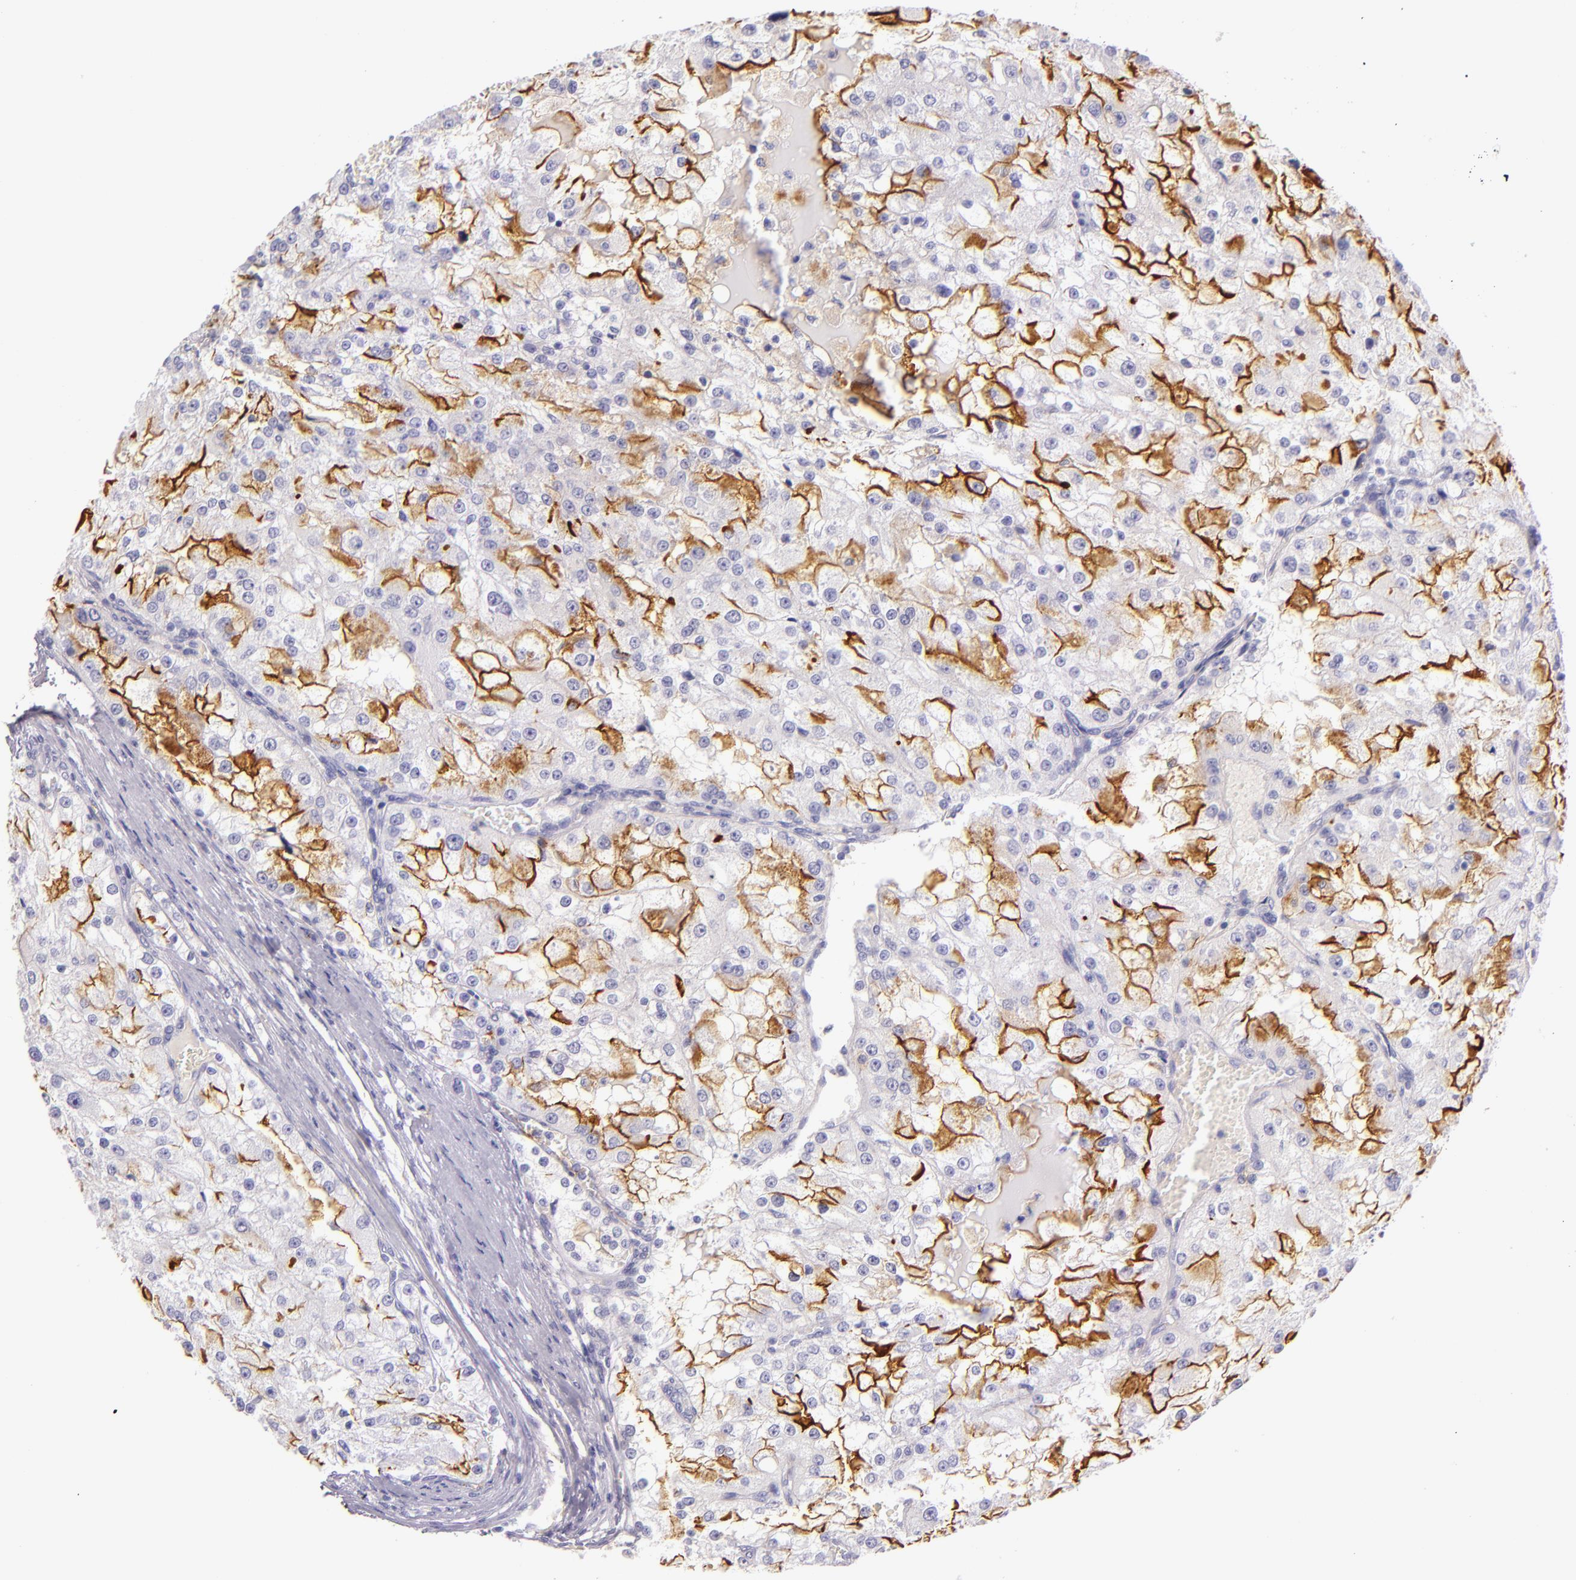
{"staining": {"intensity": "negative", "quantity": "none", "location": "none"}, "tissue": "renal cancer", "cell_type": "Tumor cells", "image_type": "cancer", "snomed": [{"axis": "morphology", "description": "Adenocarcinoma, NOS"}, {"axis": "topography", "description": "Kidney"}], "caption": "Tumor cells are negative for protein expression in human adenocarcinoma (renal). Brightfield microscopy of immunohistochemistry (IHC) stained with DAB (3,3'-diaminobenzidine) (brown) and hematoxylin (blue), captured at high magnification.", "gene": "ICAM1", "patient": {"sex": "female", "age": 74}}